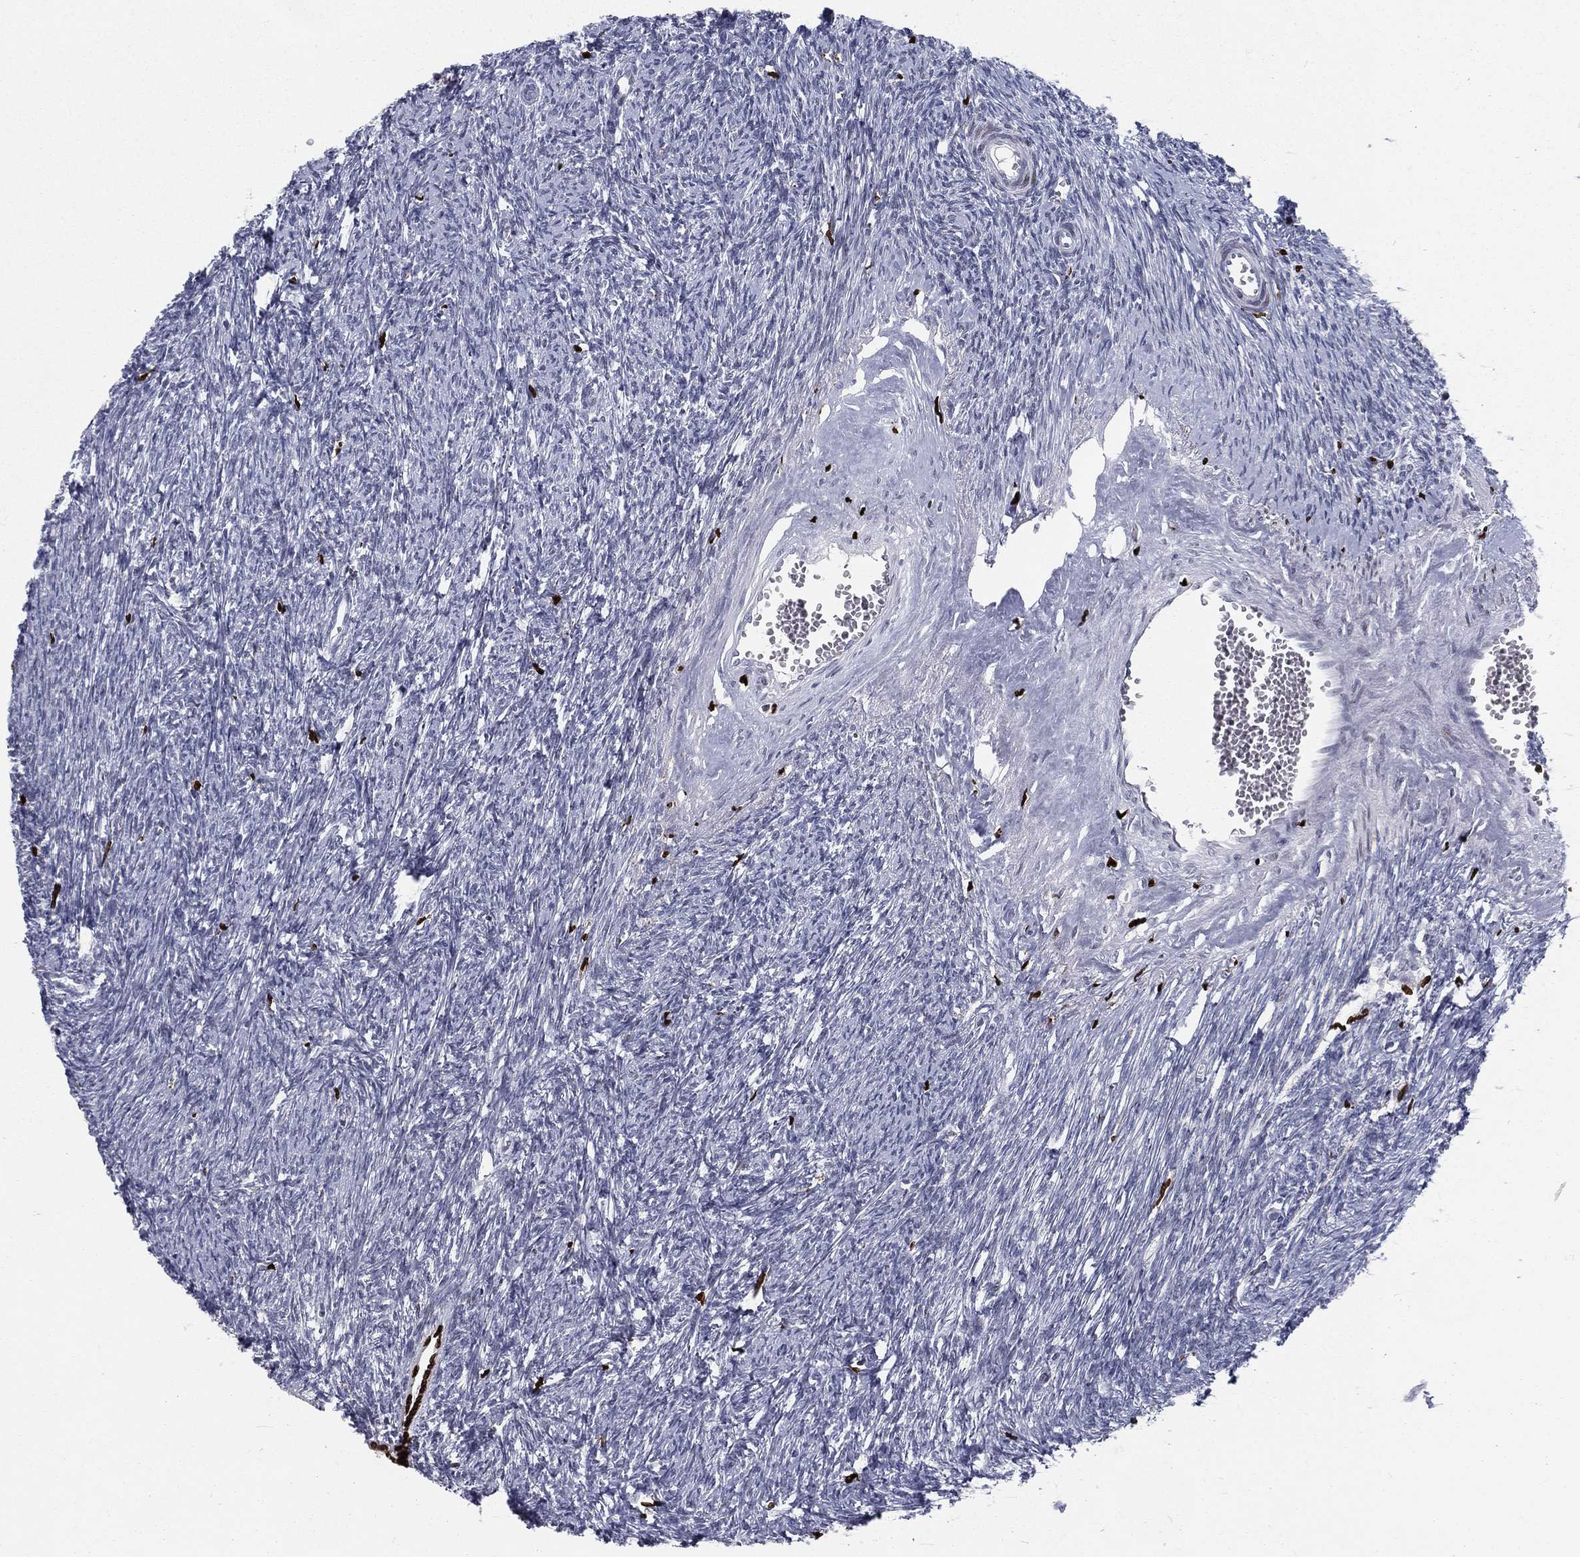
{"staining": {"intensity": "negative", "quantity": "none", "location": "none"}, "tissue": "ovary", "cell_type": "Ovarian stroma cells", "image_type": "normal", "snomed": [{"axis": "morphology", "description": "Normal tissue, NOS"}, {"axis": "topography", "description": "Fallopian tube"}, {"axis": "topography", "description": "Ovary"}], "caption": "Immunohistochemistry image of unremarkable ovary: ovary stained with DAB (3,3'-diaminobenzidine) reveals no significant protein positivity in ovarian stroma cells.", "gene": "MNDA", "patient": {"sex": "female", "age": 33}}